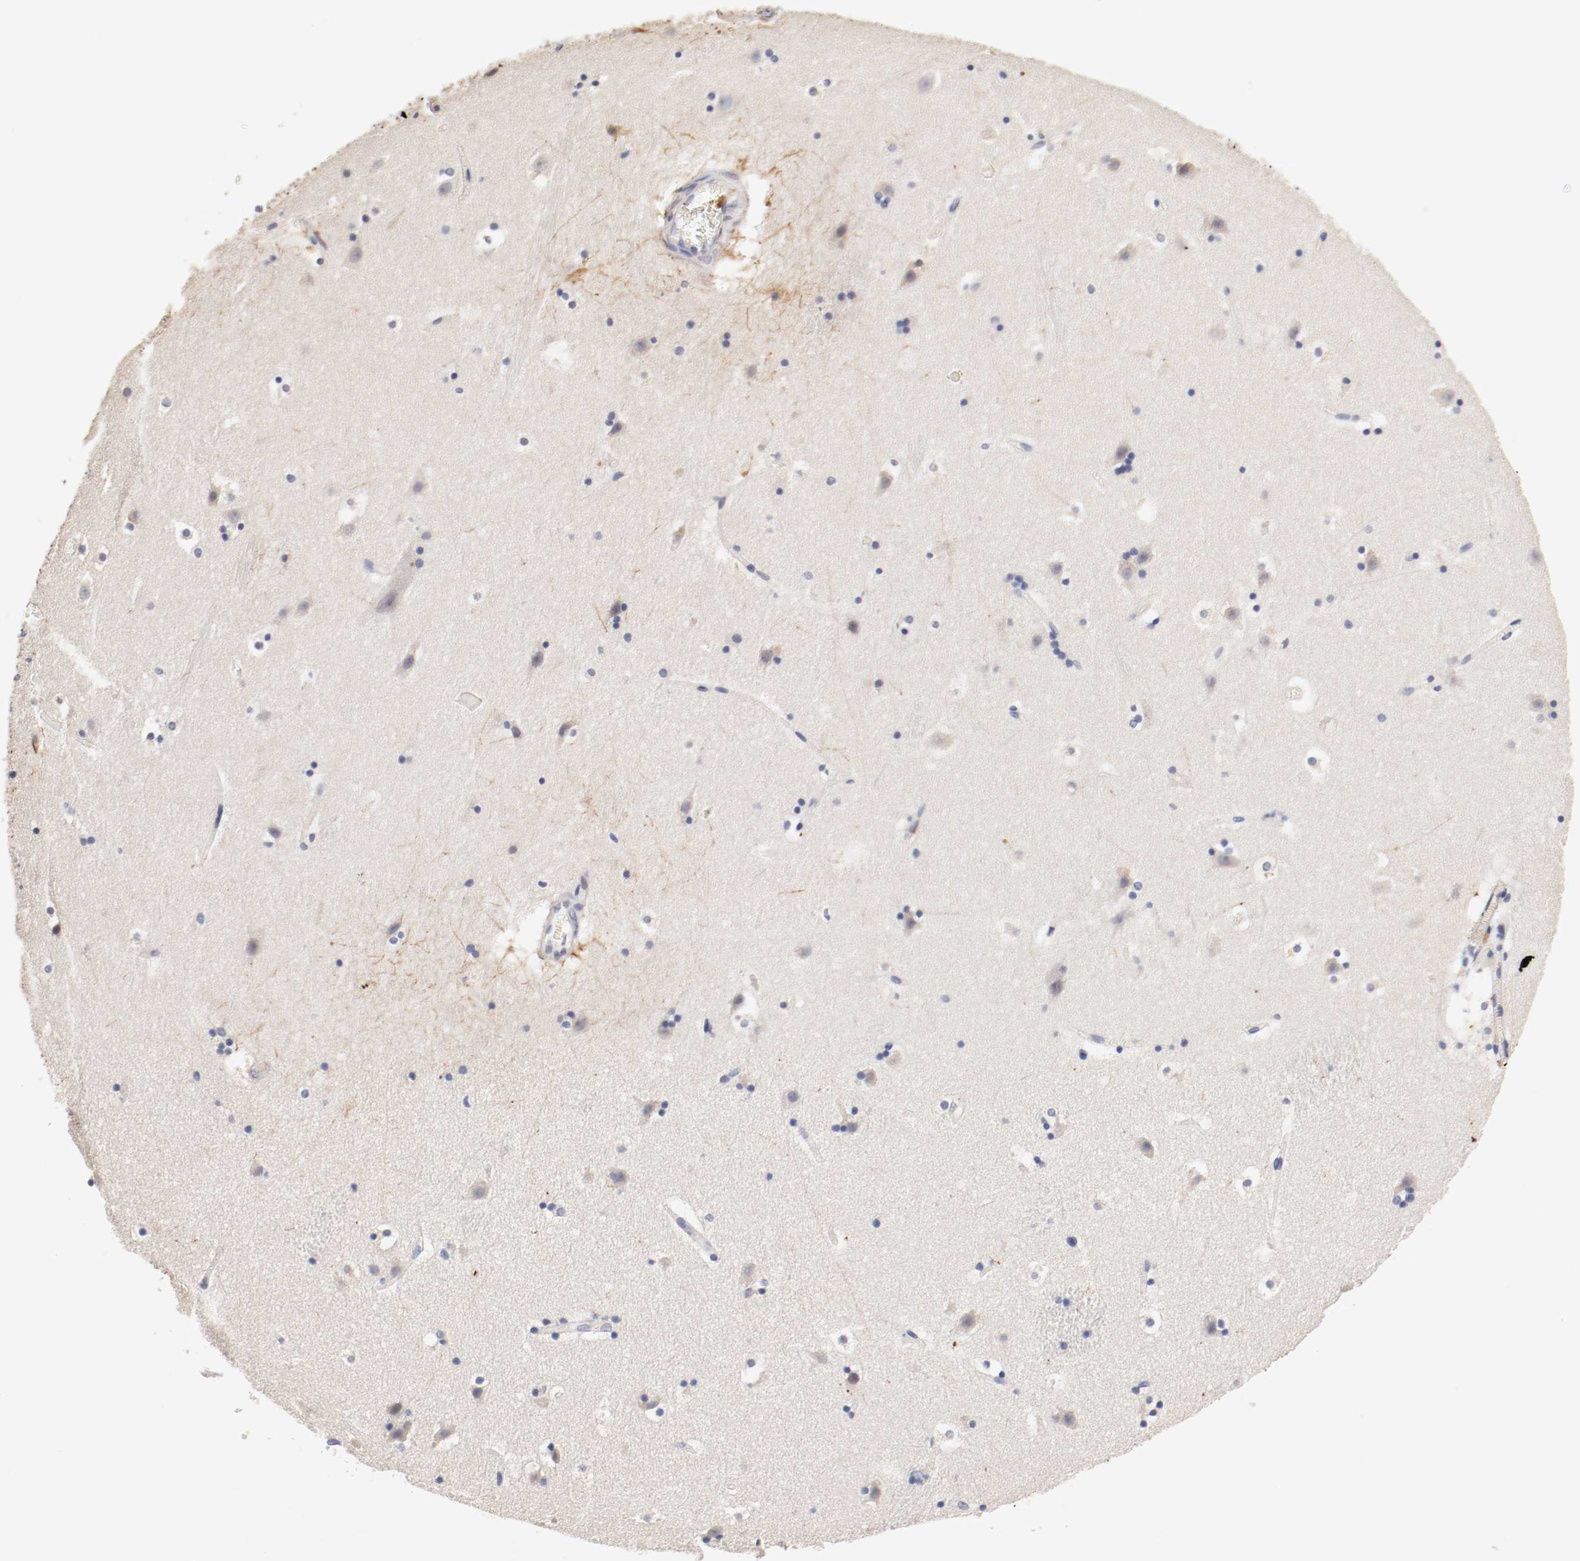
{"staining": {"intensity": "negative", "quantity": "none", "location": "none"}, "tissue": "caudate", "cell_type": "Glial cells", "image_type": "normal", "snomed": [{"axis": "morphology", "description": "Normal tissue, NOS"}, {"axis": "topography", "description": "Lateral ventricle wall"}], "caption": "Immunohistochemistry (IHC) of benign human caudate reveals no positivity in glial cells. Nuclei are stained in blue.", "gene": "CEBPE", "patient": {"sex": "male", "age": 45}}